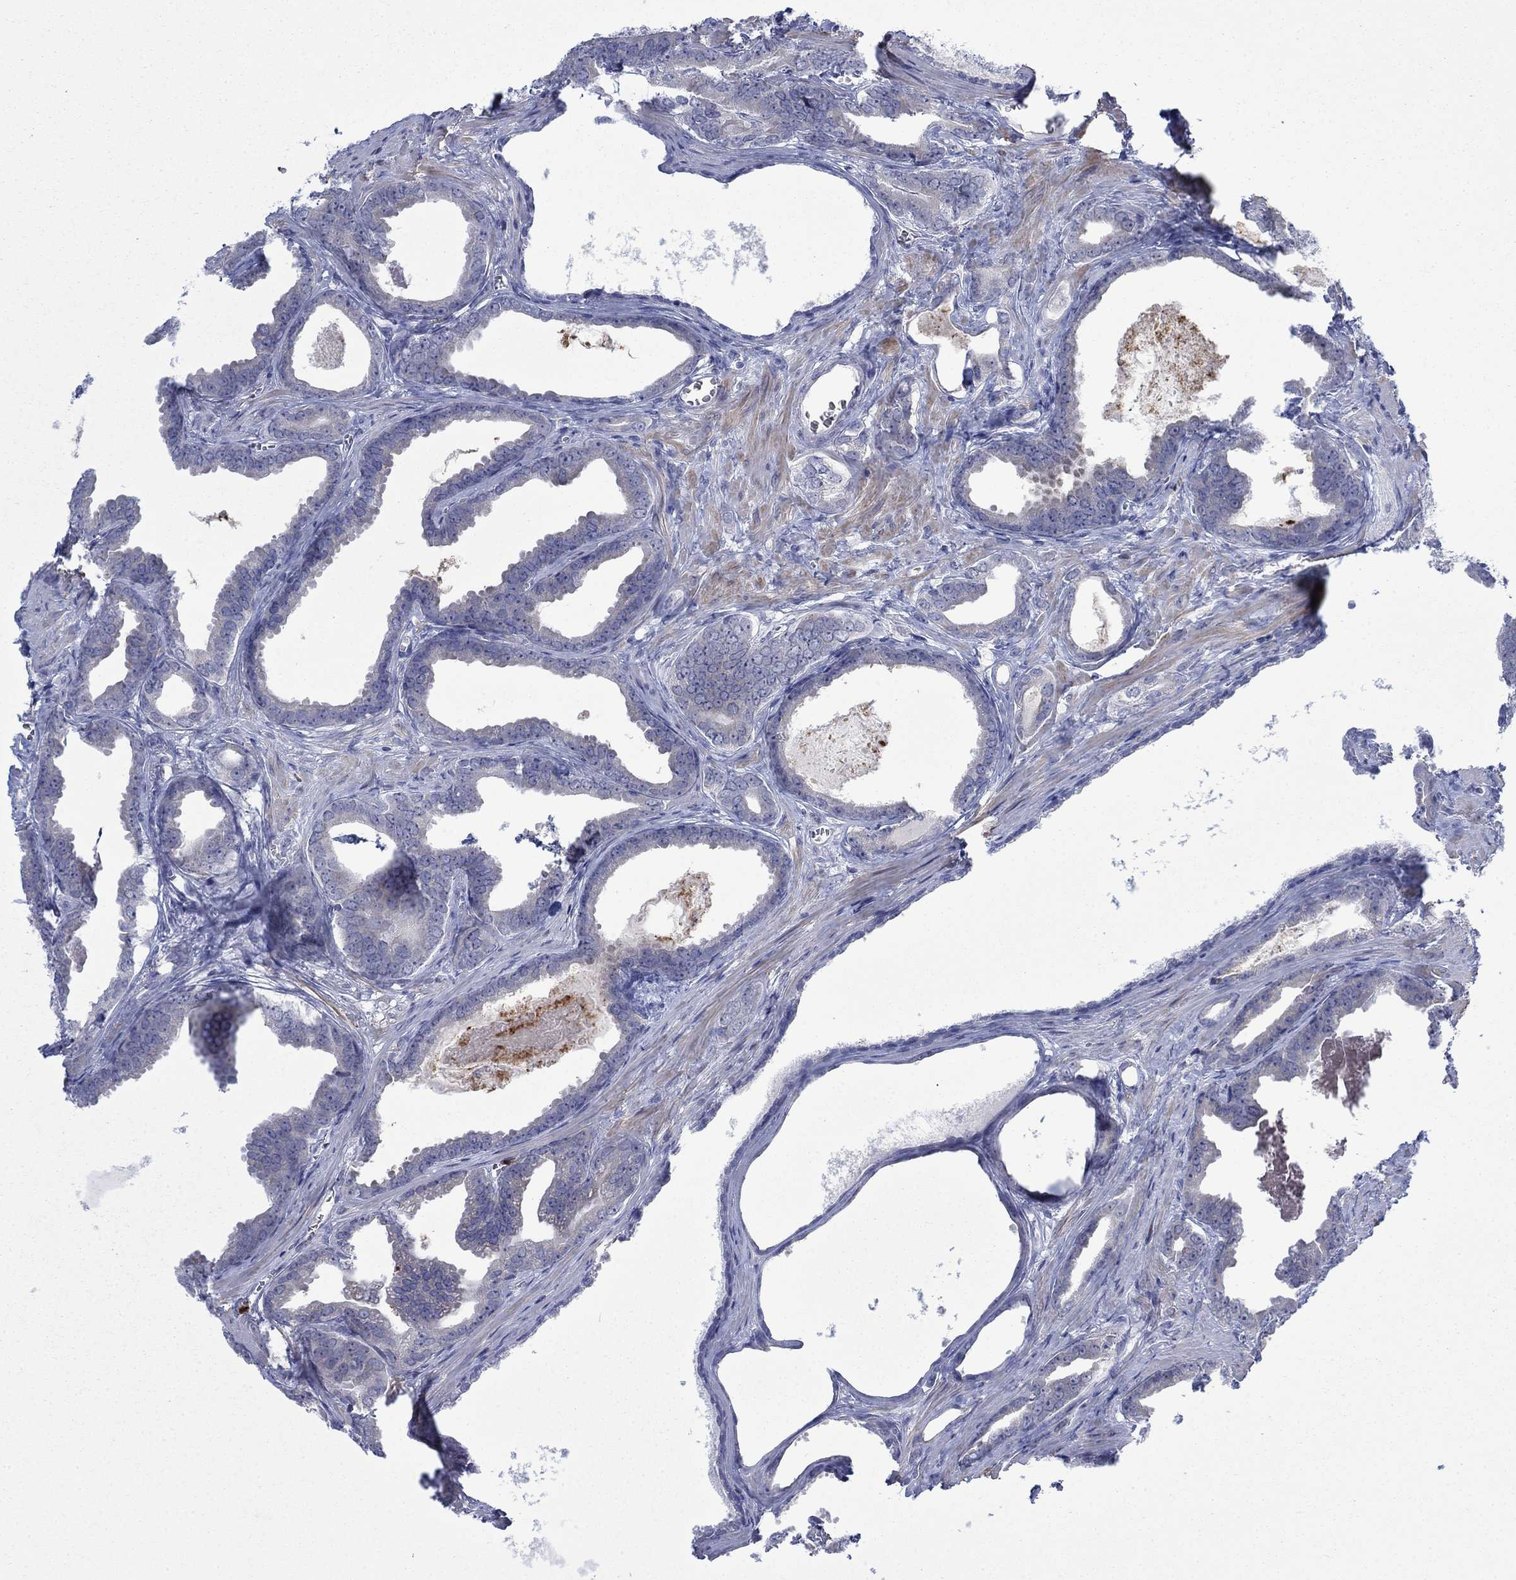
{"staining": {"intensity": "negative", "quantity": "none", "location": "none"}, "tissue": "prostate cancer", "cell_type": "Tumor cells", "image_type": "cancer", "snomed": [{"axis": "morphology", "description": "Adenocarcinoma, NOS"}, {"axis": "topography", "description": "Prostate"}], "caption": "Tumor cells are negative for brown protein staining in prostate adenocarcinoma.", "gene": "MTRFR", "patient": {"sex": "male", "age": 66}}